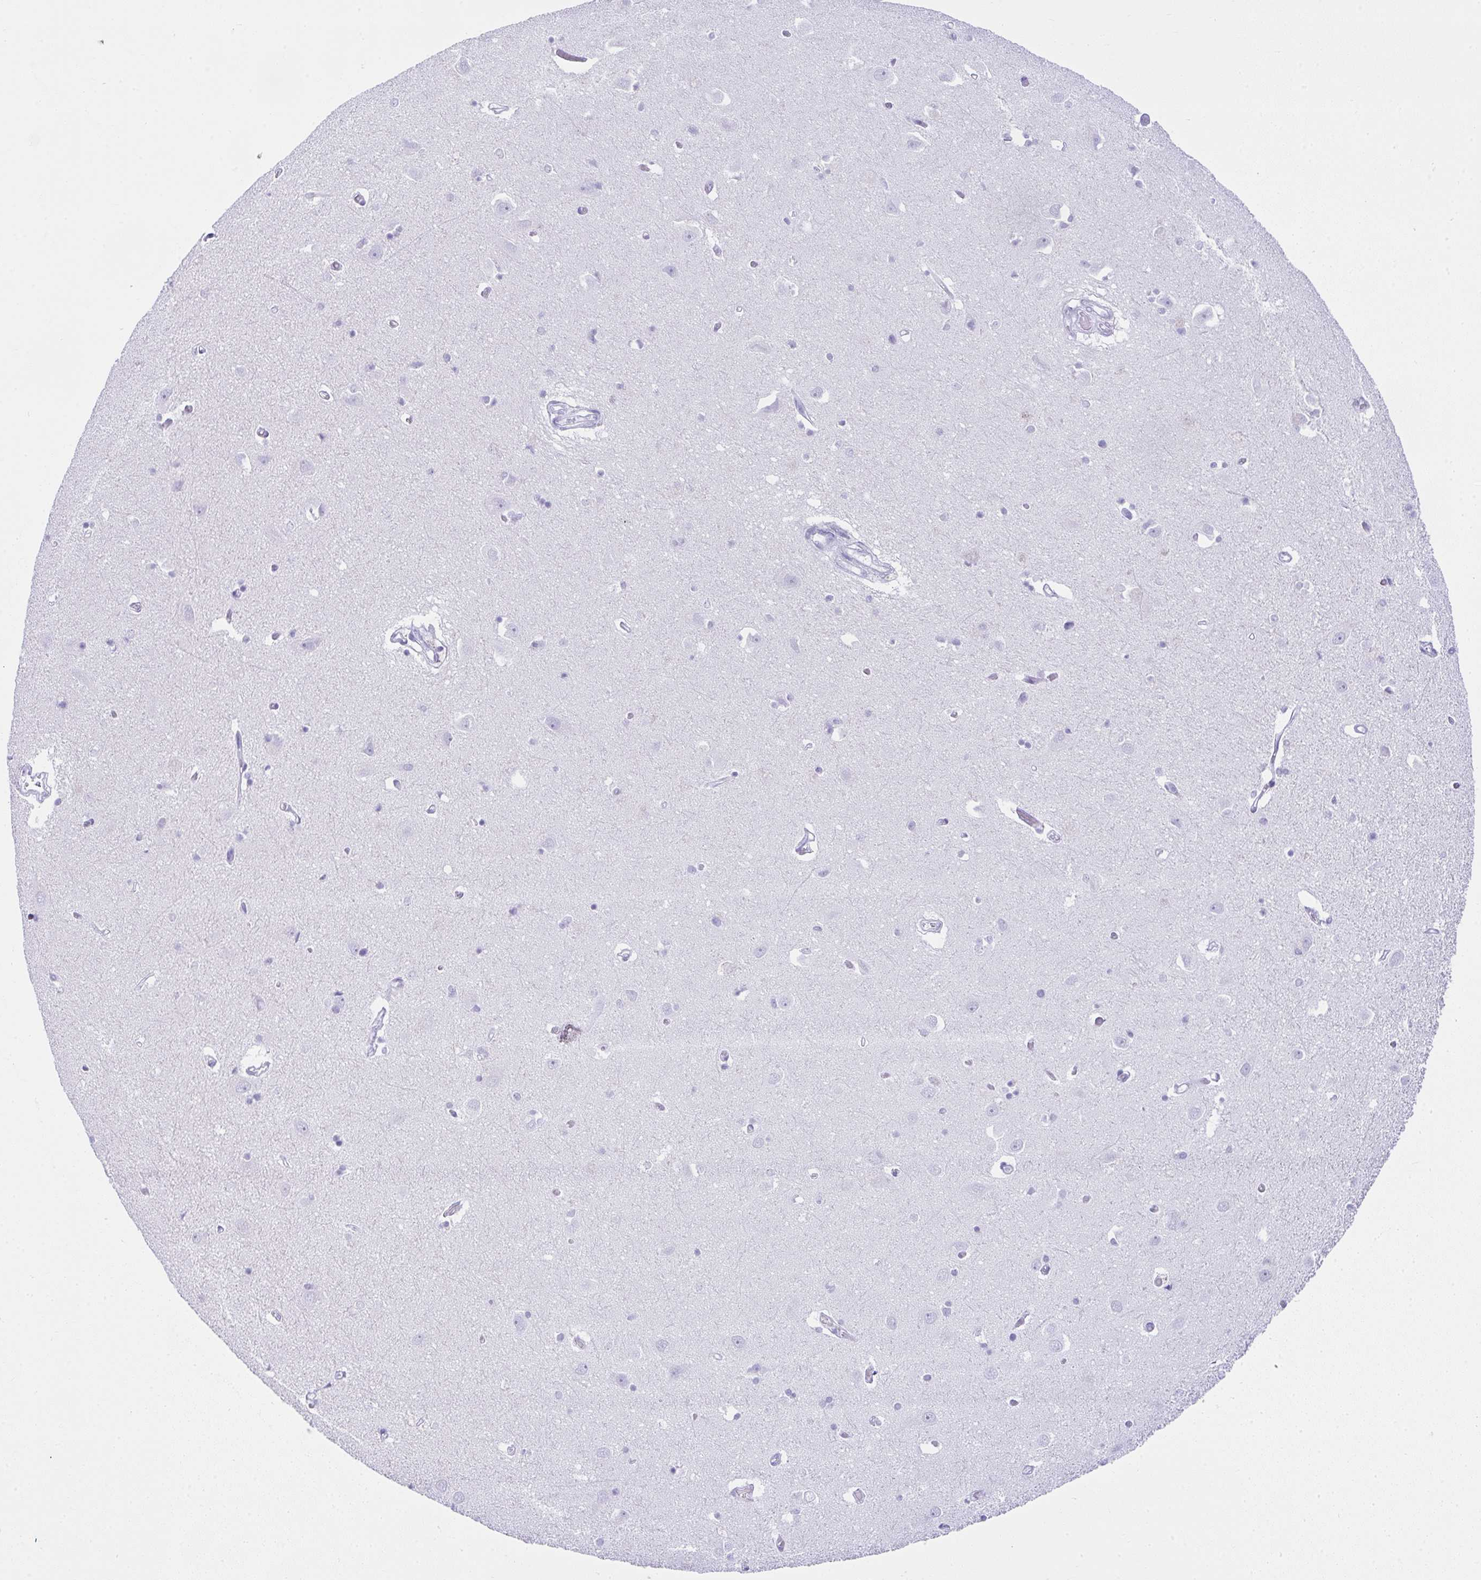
{"staining": {"intensity": "negative", "quantity": "none", "location": "none"}, "tissue": "caudate", "cell_type": "Glial cells", "image_type": "normal", "snomed": [{"axis": "morphology", "description": "Normal tissue, NOS"}, {"axis": "topography", "description": "Lateral ventricle wall"}, {"axis": "topography", "description": "Hippocampus"}], "caption": "Immunohistochemical staining of unremarkable caudate demonstrates no significant expression in glial cells. Nuclei are stained in blue.", "gene": "CDADC1", "patient": {"sex": "female", "age": 63}}